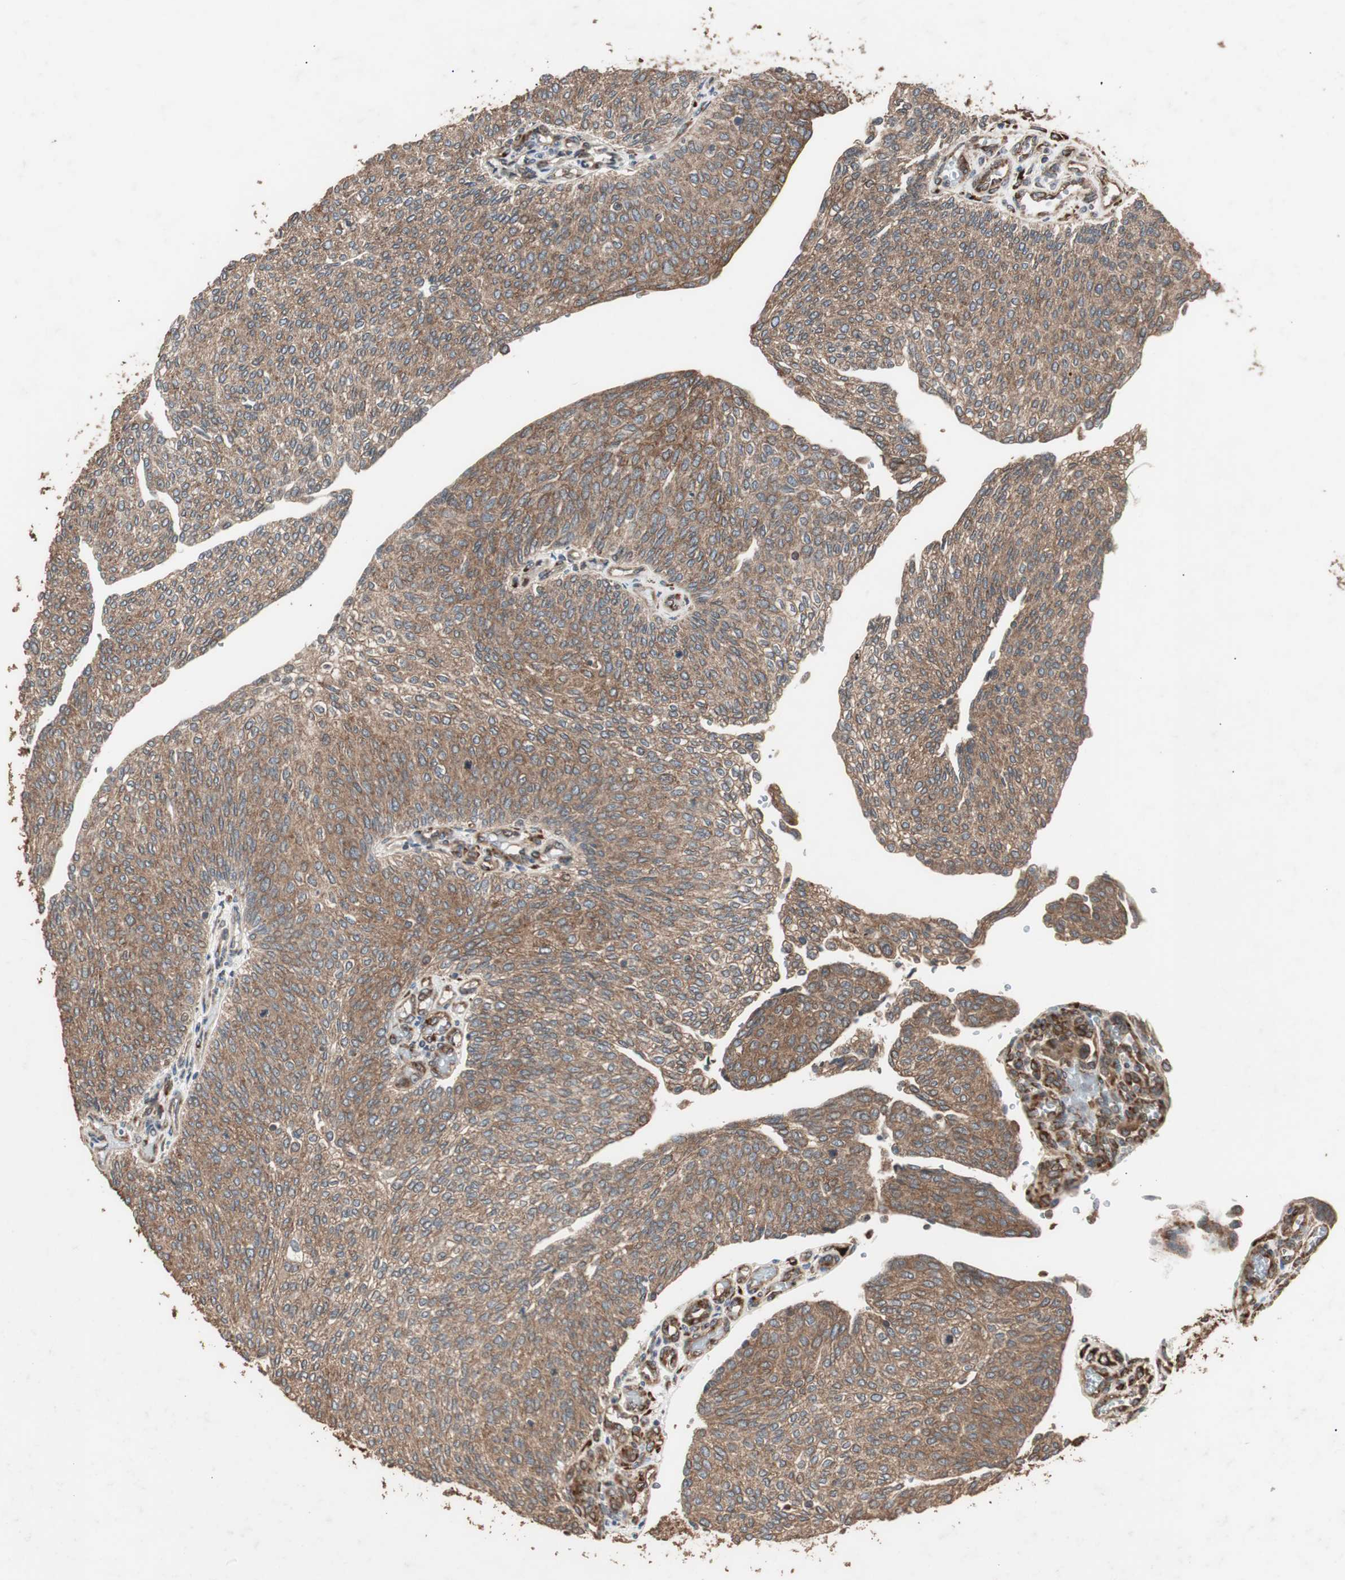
{"staining": {"intensity": "moderate", "quantity": ">75%", "location": "cytoplasmic/membranous"}, "tissue": "urothelial cancer", "cell_type": "Tumor cells", "image_type": "cancer", "snomed": [{"axis": "morphology", "description": "Urothelial carcinoma, Low grade"}, {"axis": "topography", "description": "Urinary bladder"}], "caption": "The image reveals staining of low-grade urothelial carcinoma, revealing moderate cytoplasmic/membranous protein positivity (brown color) within tumor cells.", "gene": "LZTS1", "patient": {"sex": "female", "age": 79}}